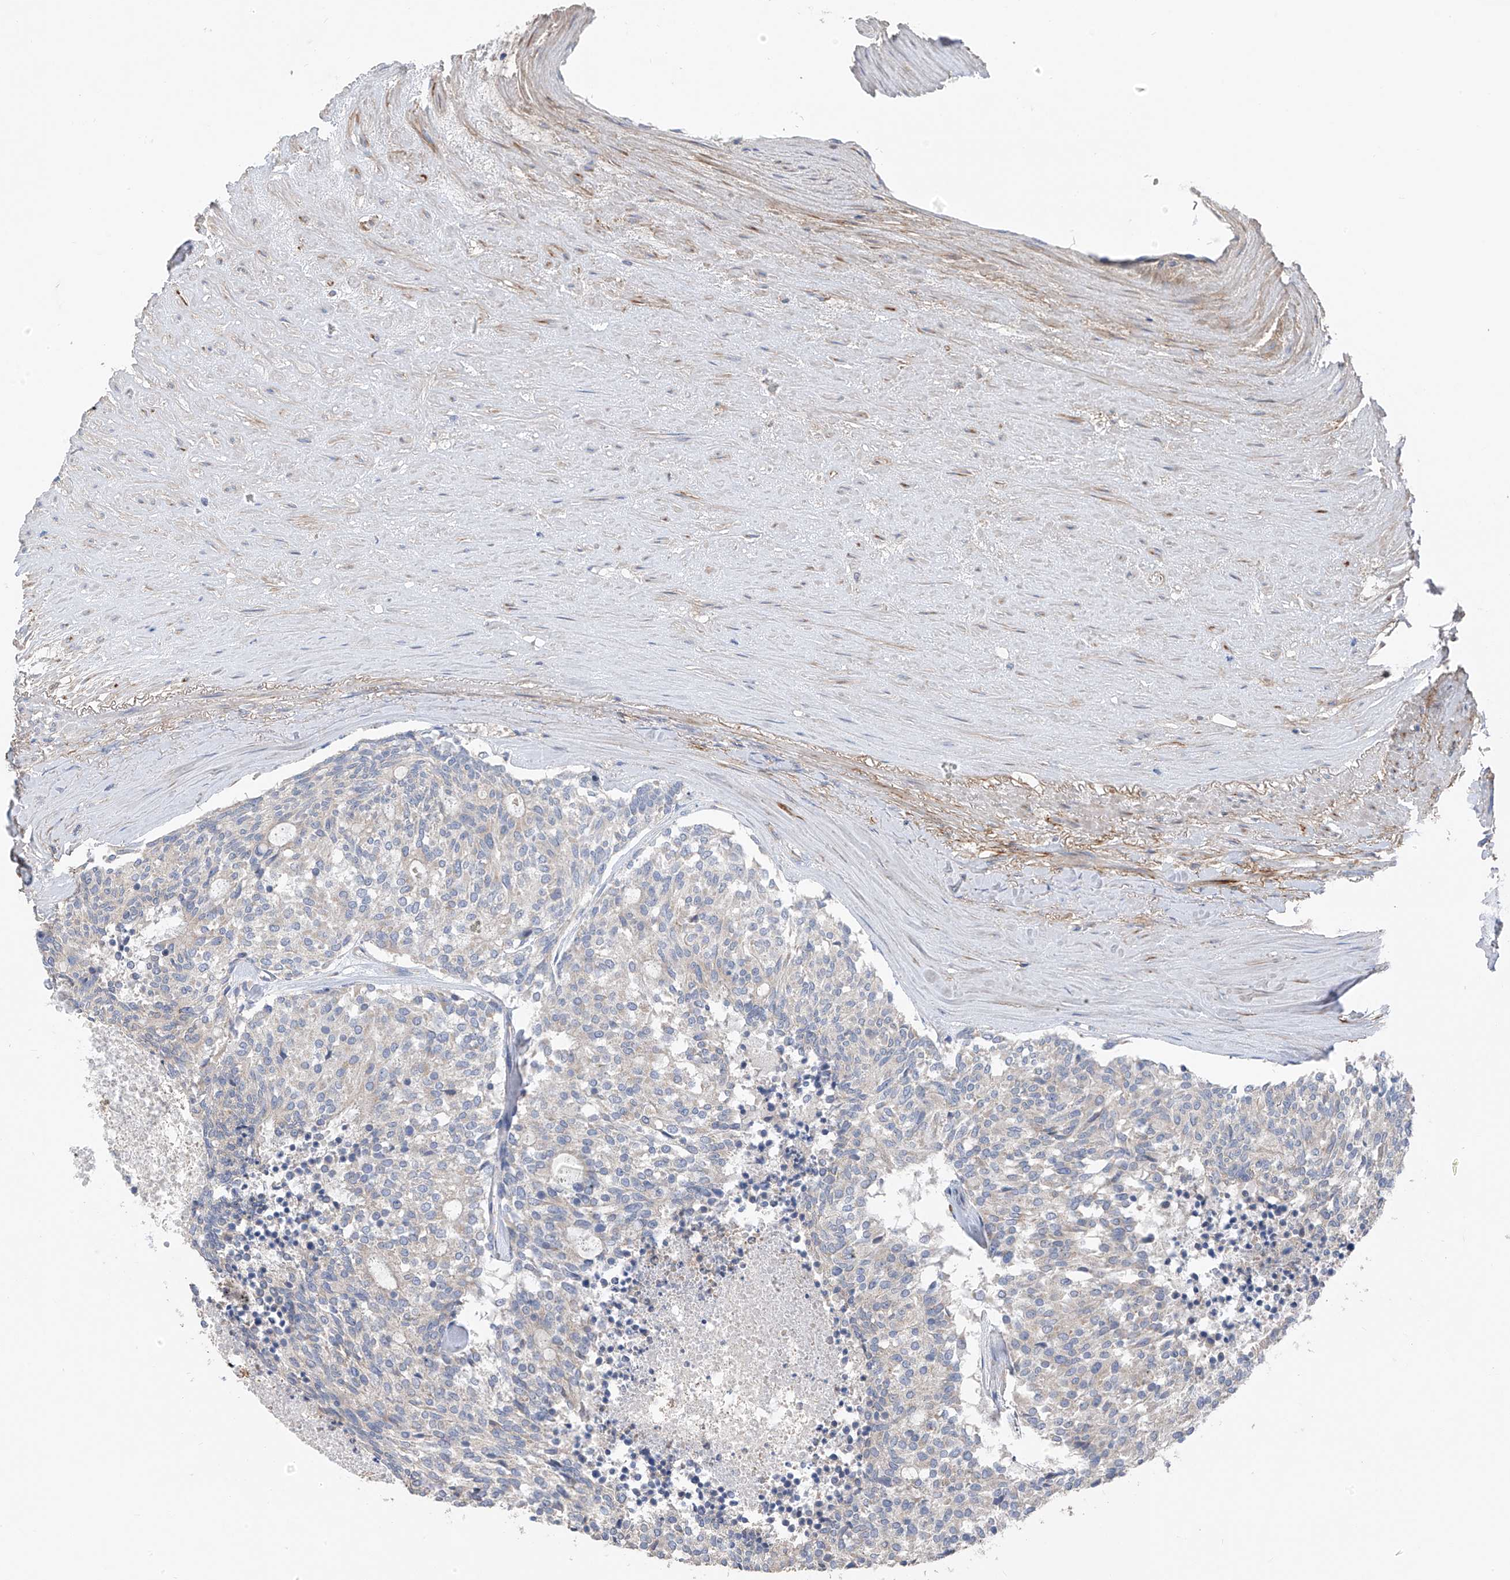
{"staining": {"intensity": "negative", "quantity": "none", "location": "none"}, "tissue": "carcinoid", "cell_type": "Tumor cells", "image_type": "cancer", "snomed": [{"axis": "morphology", "description": "Carcinoid, malignant, NOS"}, {"axis": "topography", "description": "Pancreas"}], "caption": "Immunohistochemistry image of neoplastic tissue: carcinoid (malignant) stained with DAB reveals no significant protein staining in tumor cells.", "gene": "GALNTL6", "patient": {"sex": "female", "age": 54}}